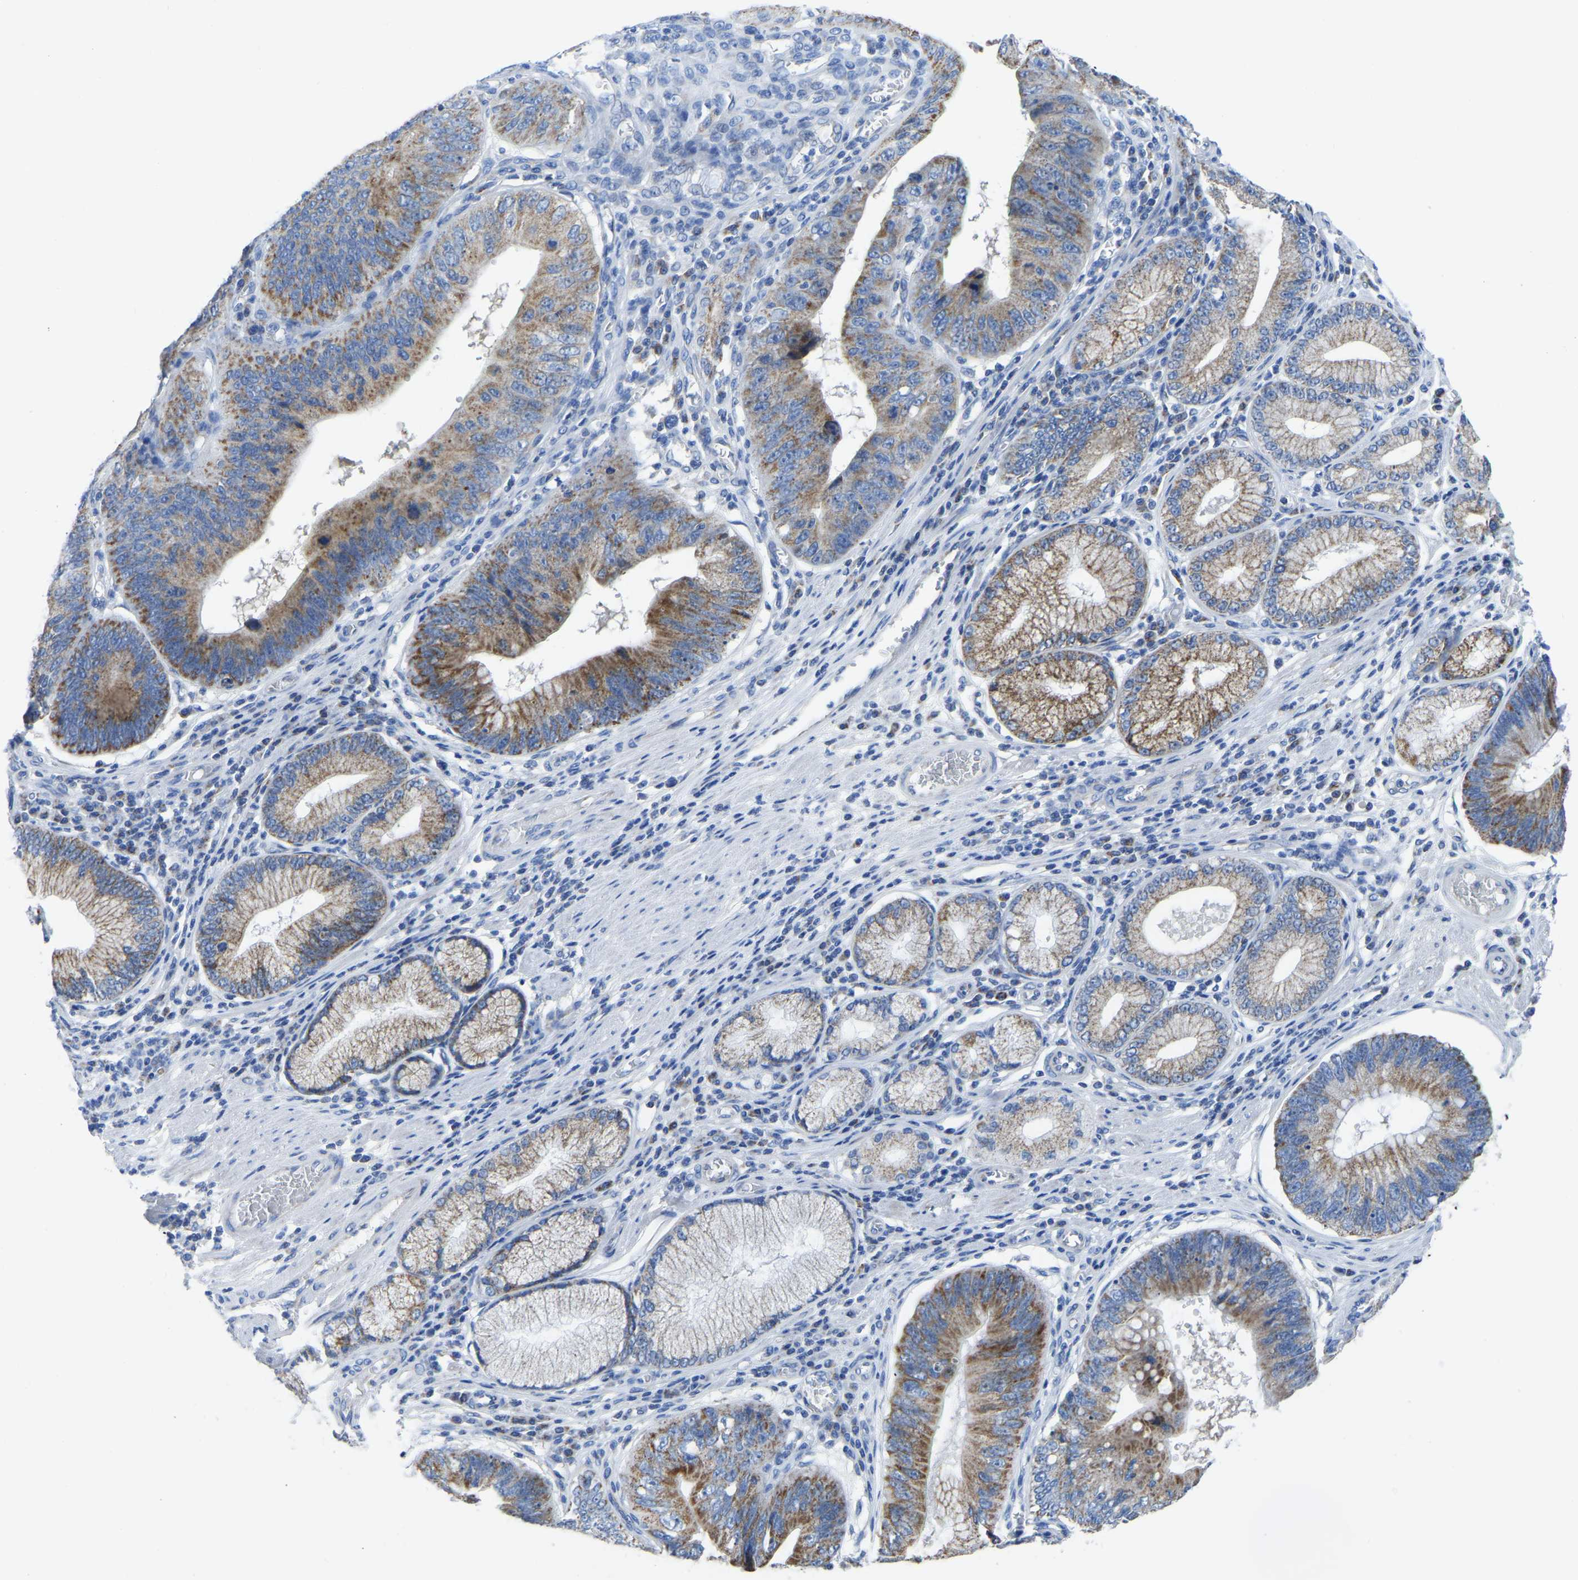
{"staining": {"intensity": "moderate", "quantity": ">75%", "location": "cytoplasmic/membranous"}, "tissue": "stomach cancer", "cell_type": "Tumor cells", "image_type": "cancer", "snomed": [{"axis": "morphology", "description": "Adenocarcinoma, NOS"}, {"axis": "topography", "description": "Stomach"}], "caption": "Protein analysis of stomach adenocarcinoma tissue displays moderate cytoplasmic/membranous staining in about >75% of tumor cells.", "gene": "ETFA", "patient": {"sex": "male", "age": 59}}